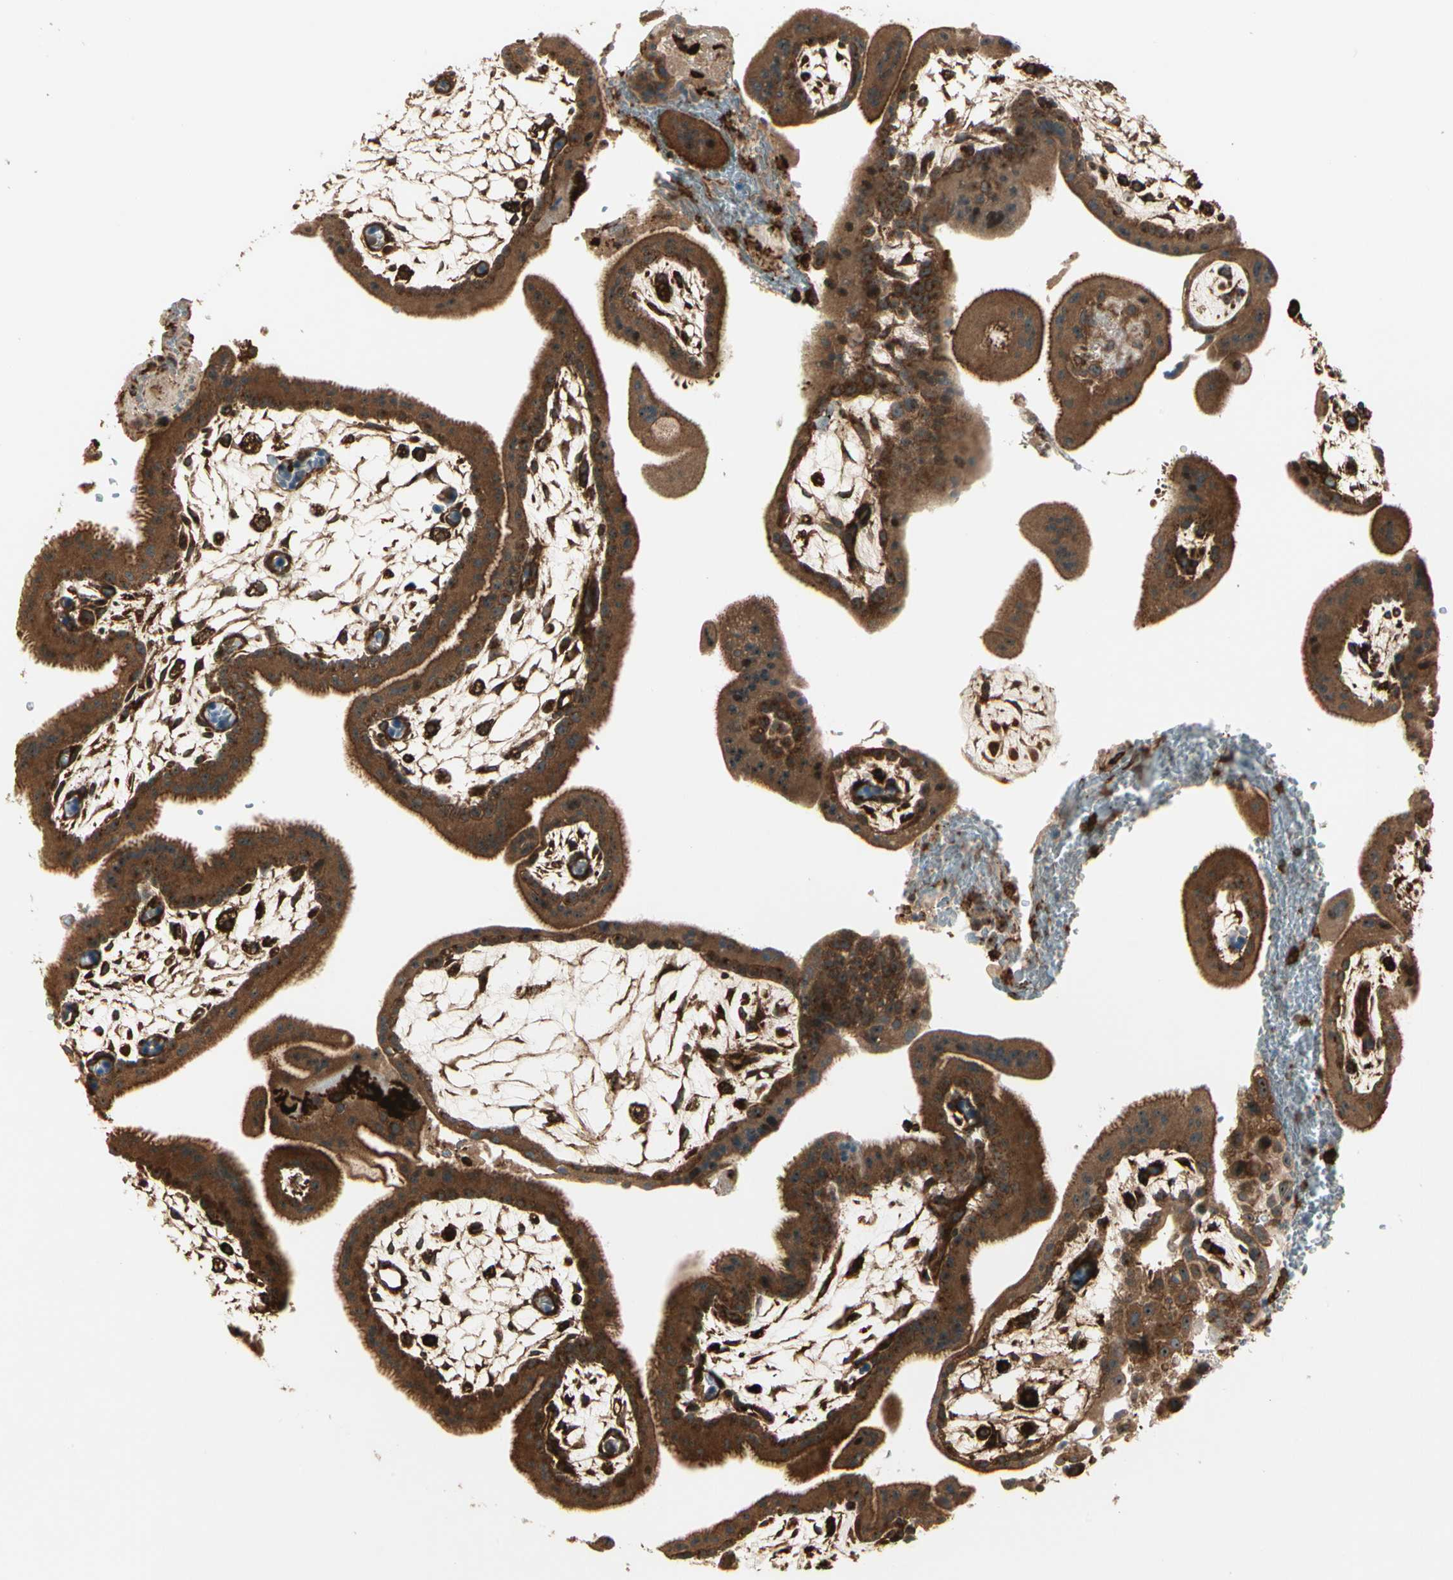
{"staining": {"intensity": "strong", "quantity": ">75%", "location": "cytoplasmic/membranous"}, "tissue": "placenta", "cell_type": "Decidual cells", "image_type": "normal", "snomed": [{"axis": "morphology", "description": "Normal tissue, NOS"}, {"axis": "topography", "description": "Placenta"}], "caption": "Unremarkable placenta displays strong cytoplasmic/membranous staining in about >75% of decidual cells.", "gene": "FKBP15", "patient": {"sex": "female", "age": 35}}